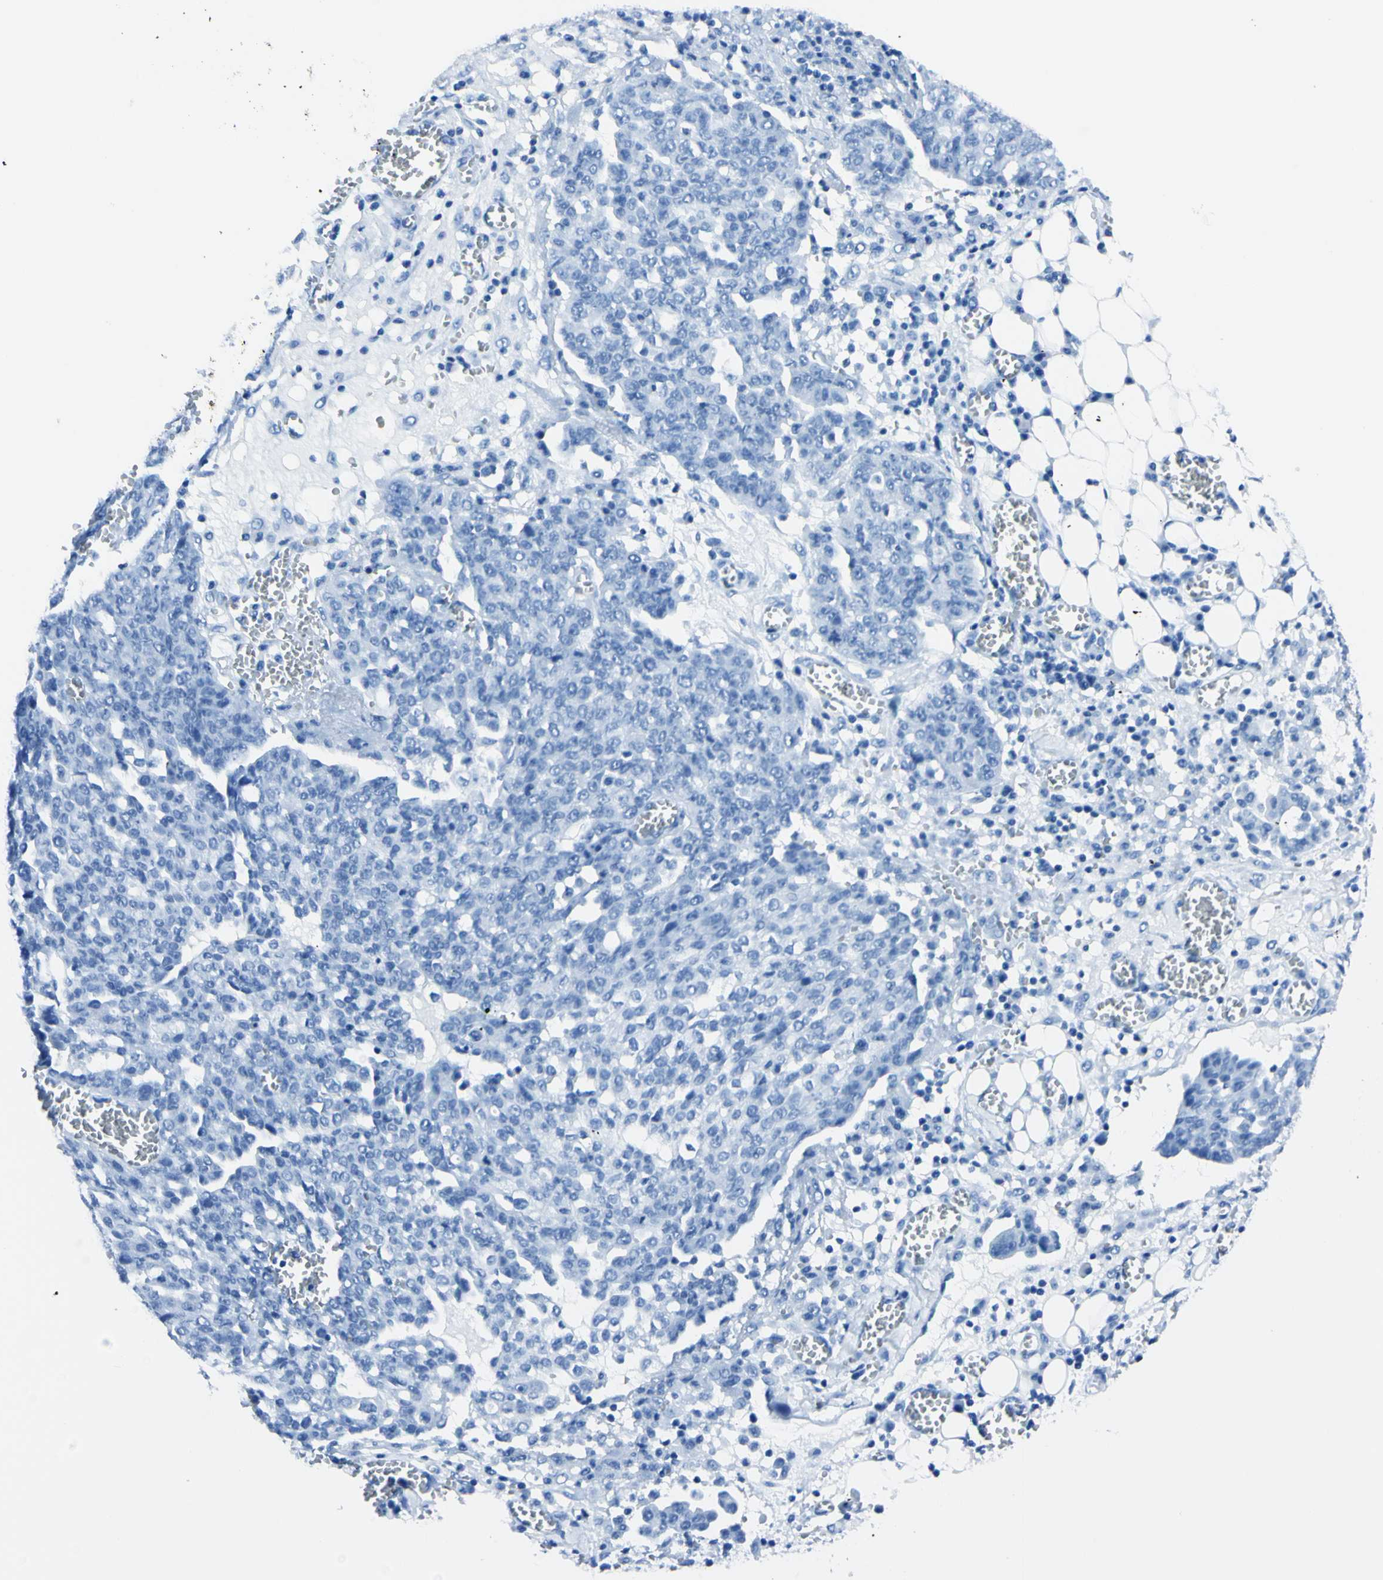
{"staining": {"intensity": "negative", "quantity": "none", "location": "none"}, "tissue": "ovarian cancer", "cell_type": "Tumor cells", "image_type": "cancer", "snomed": [{"axis": "morphology", "description": "Cystadenocarcinoma, serous, NOS"}, {"axis": "topography", "description": "Soft tissue"}, {"axis": "topography", "description": "Ovary"}], "caption": "Image shows no protein staining in tumor cells of ovarian serous cystadenocarcinoma tissue.", "gene": "FOLH1", "patient": {"sex": "female", "age": 57}}